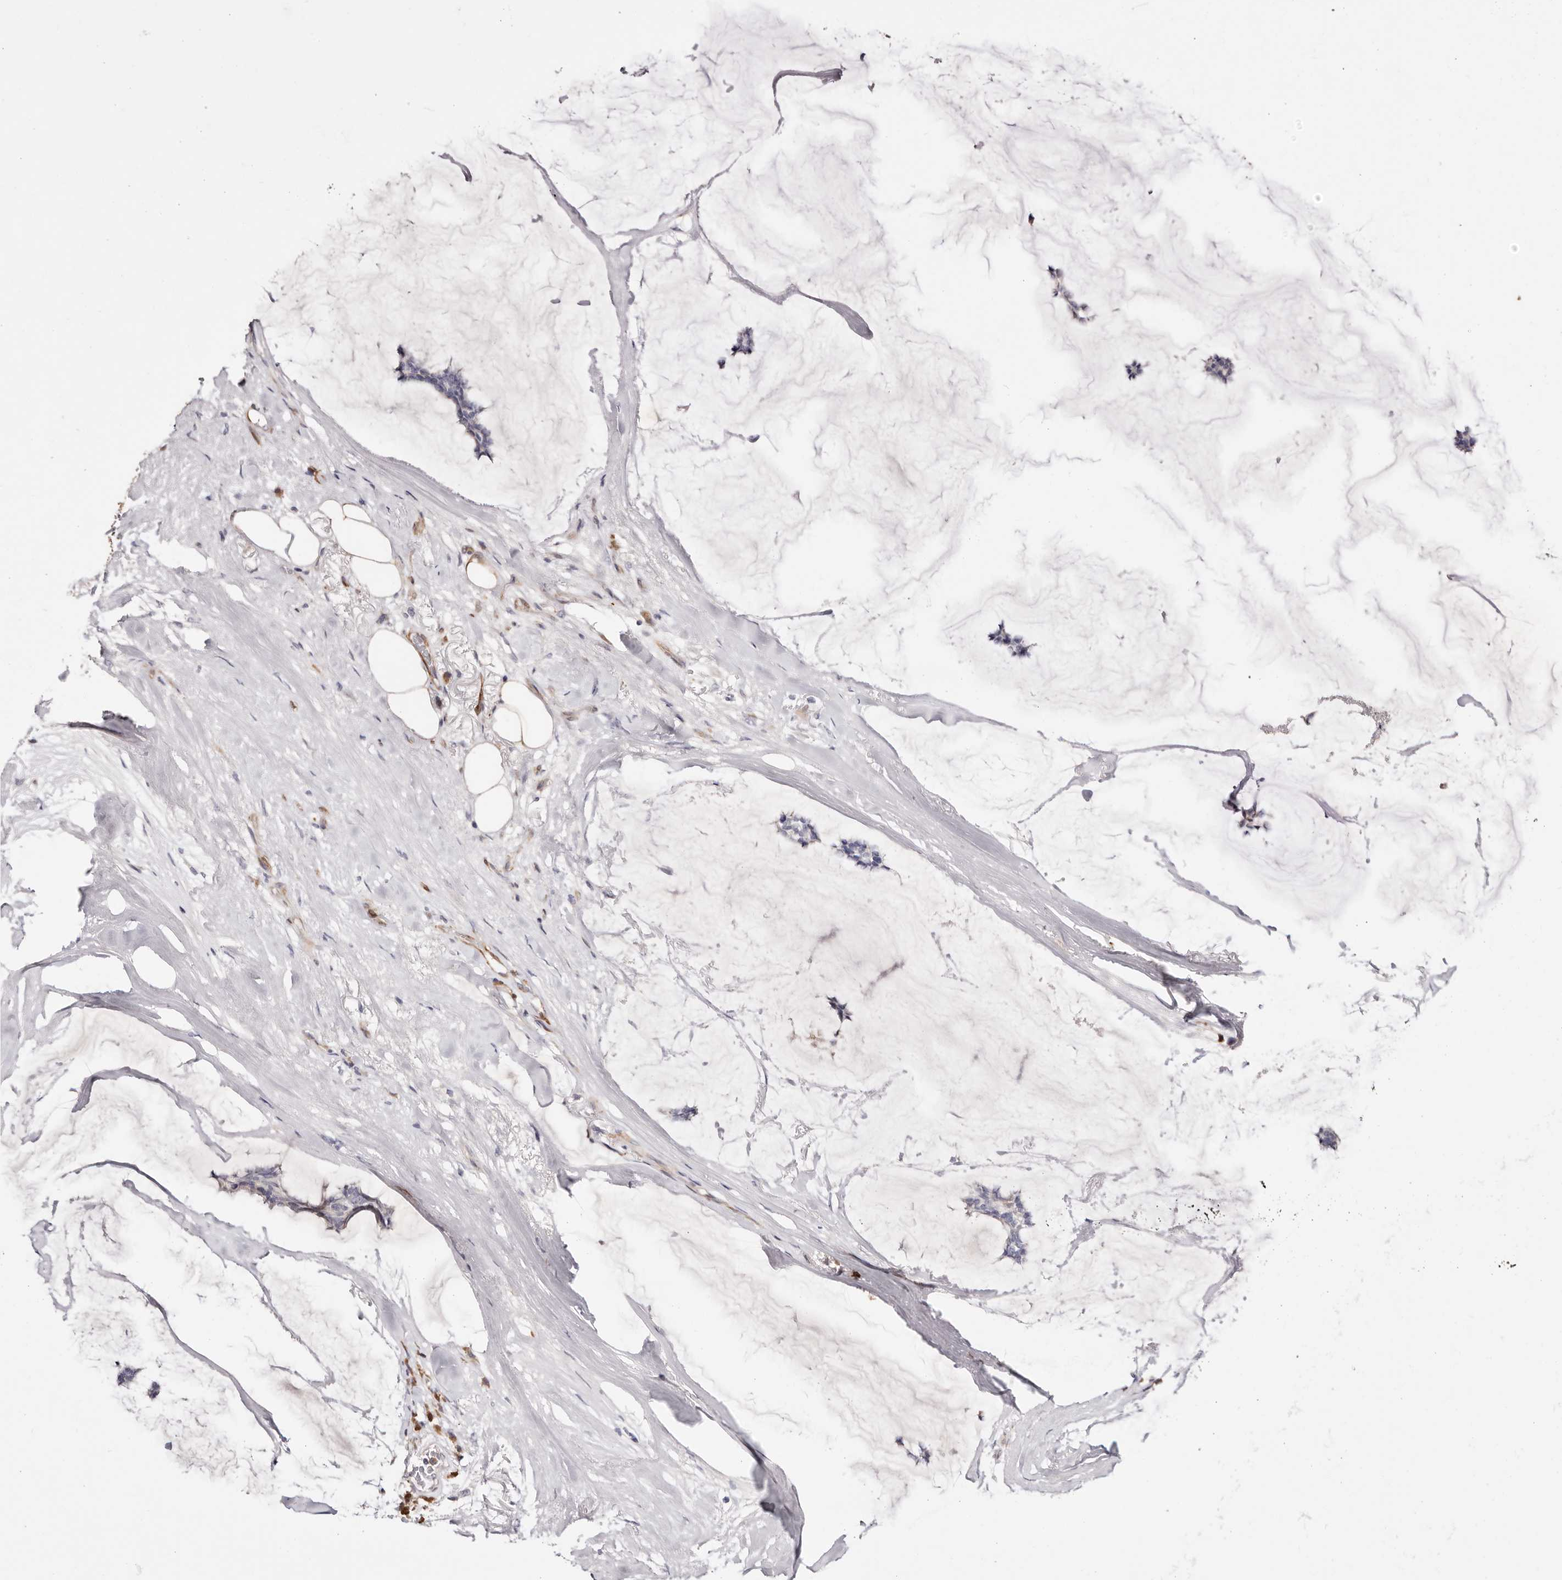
{"staining": {"intensity": "negative", "quantity": "none", "location": "none"}, "tissue": "breast cancer", "cell_type": "Tumor cells", "image_type": "cancer", "snomed": [{"axis": "morphology", "description": "Duct carcinoma"}, {"axis": "topography", "description": "Breast"}], "caption": "IHC image of breast cancer stained for a protein (brown), which demonstrates no positivity in tumor cells. (DAB immunohistochemistry (IHC) with hematoxylin counter stain).", "gene": "GFOD1", "patient": {"sex": "female", "age": 93}}